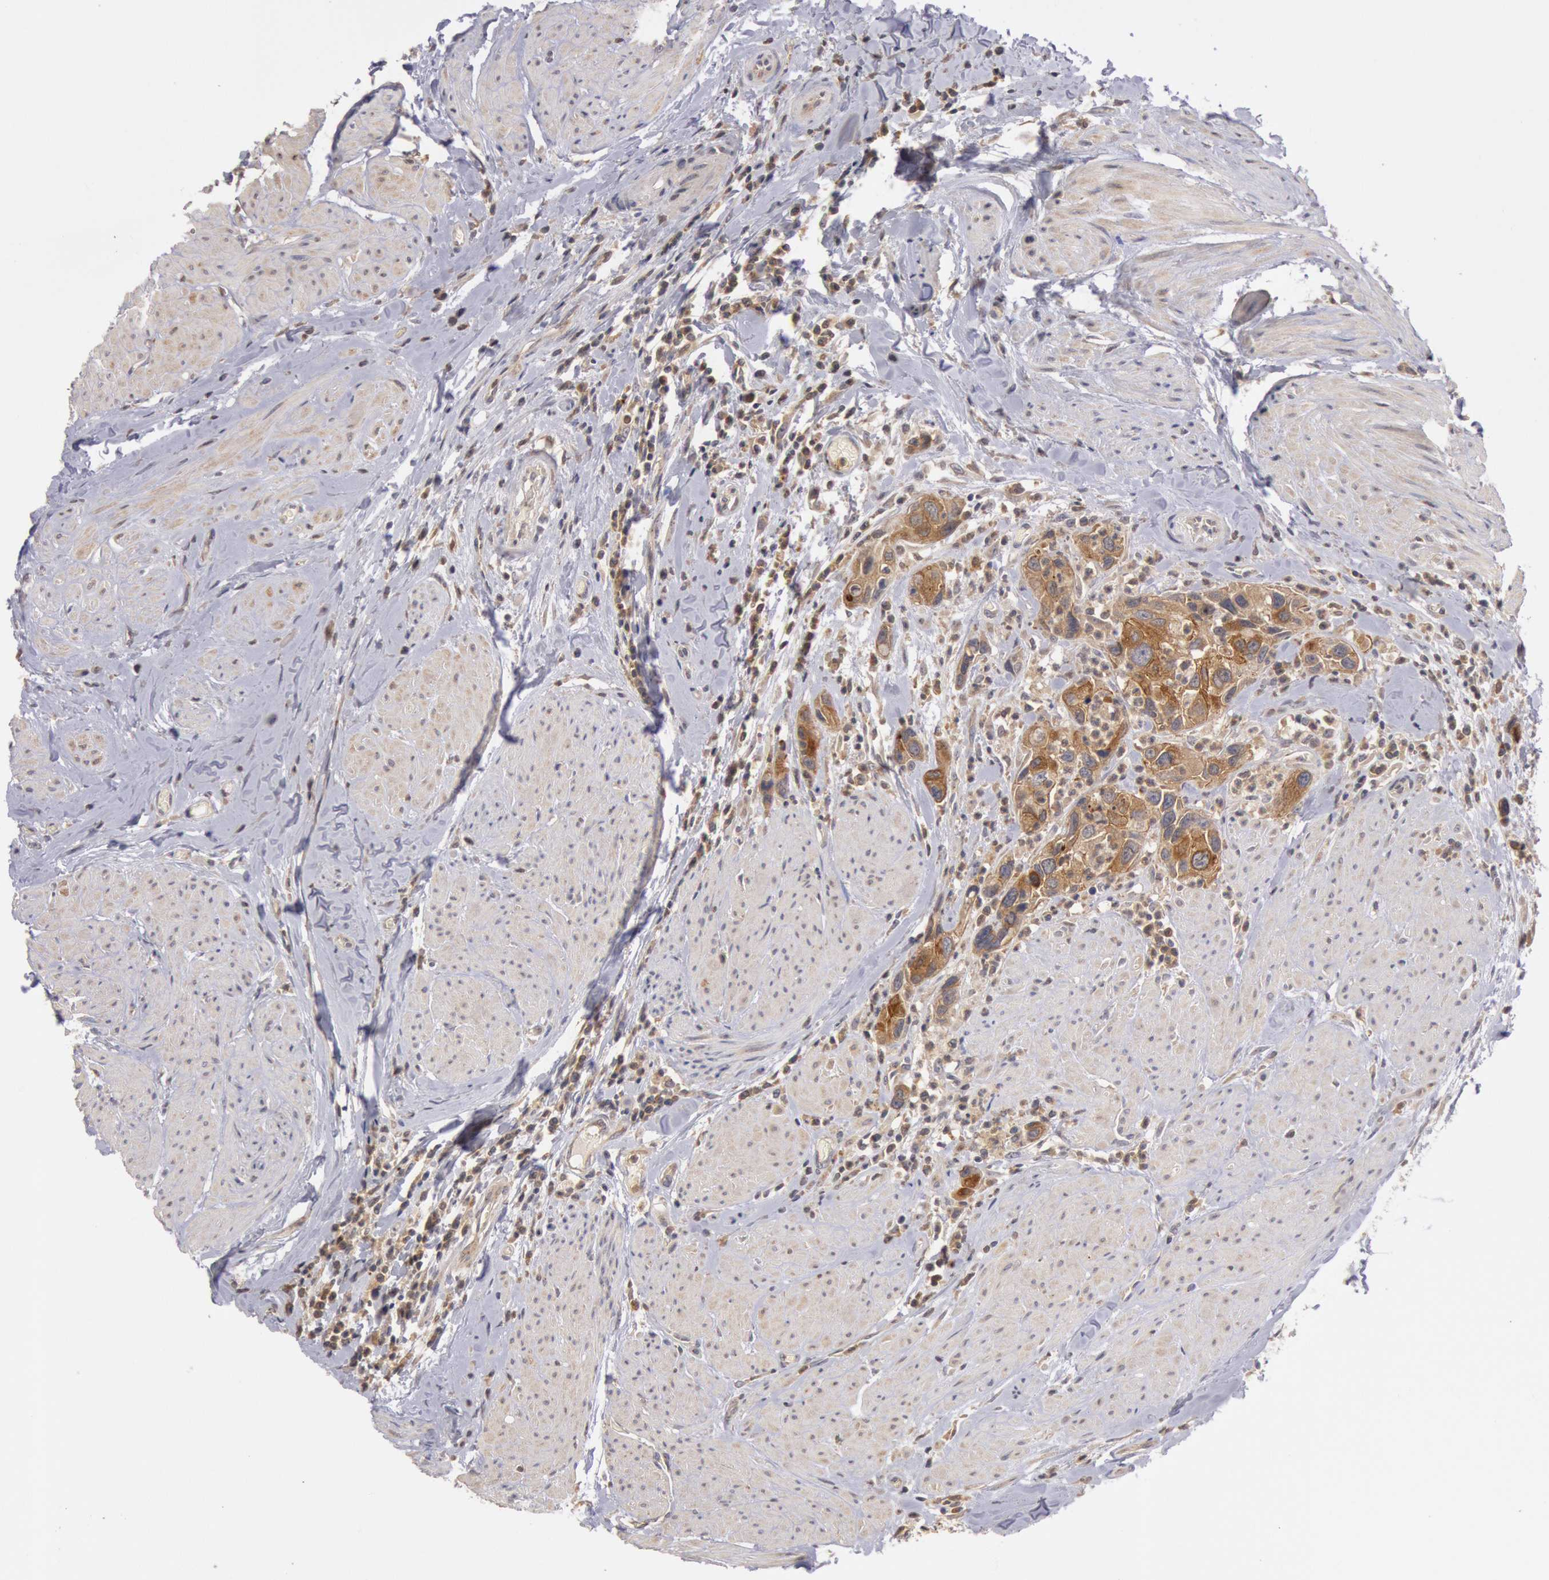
{"staining": {"intensity": "strong", "quantity": ">75%", "location": "cytoplasmic/membranous"}, "tissue": "urothelial cancer", "cell_type": "Tumor cells", "image_type": "cancer", "snomed": [{"axis": "morphology", "description": "Urothelial carcinoma, High grade"}, {"axis": "topography", "description": "Urinary bladder"}], "caption": "Immunohistochemical staining of urothelial cancer reveals strong cytoplasmic/membranous protein staining in approximately >75% of tumor cells. Using DAB (brown) and hematoxylin (blue) stains, captured at high magnification using brightfield microscopy.", "gene": "PLA2G6", "patient": {"sex": "male", "age": 66}}